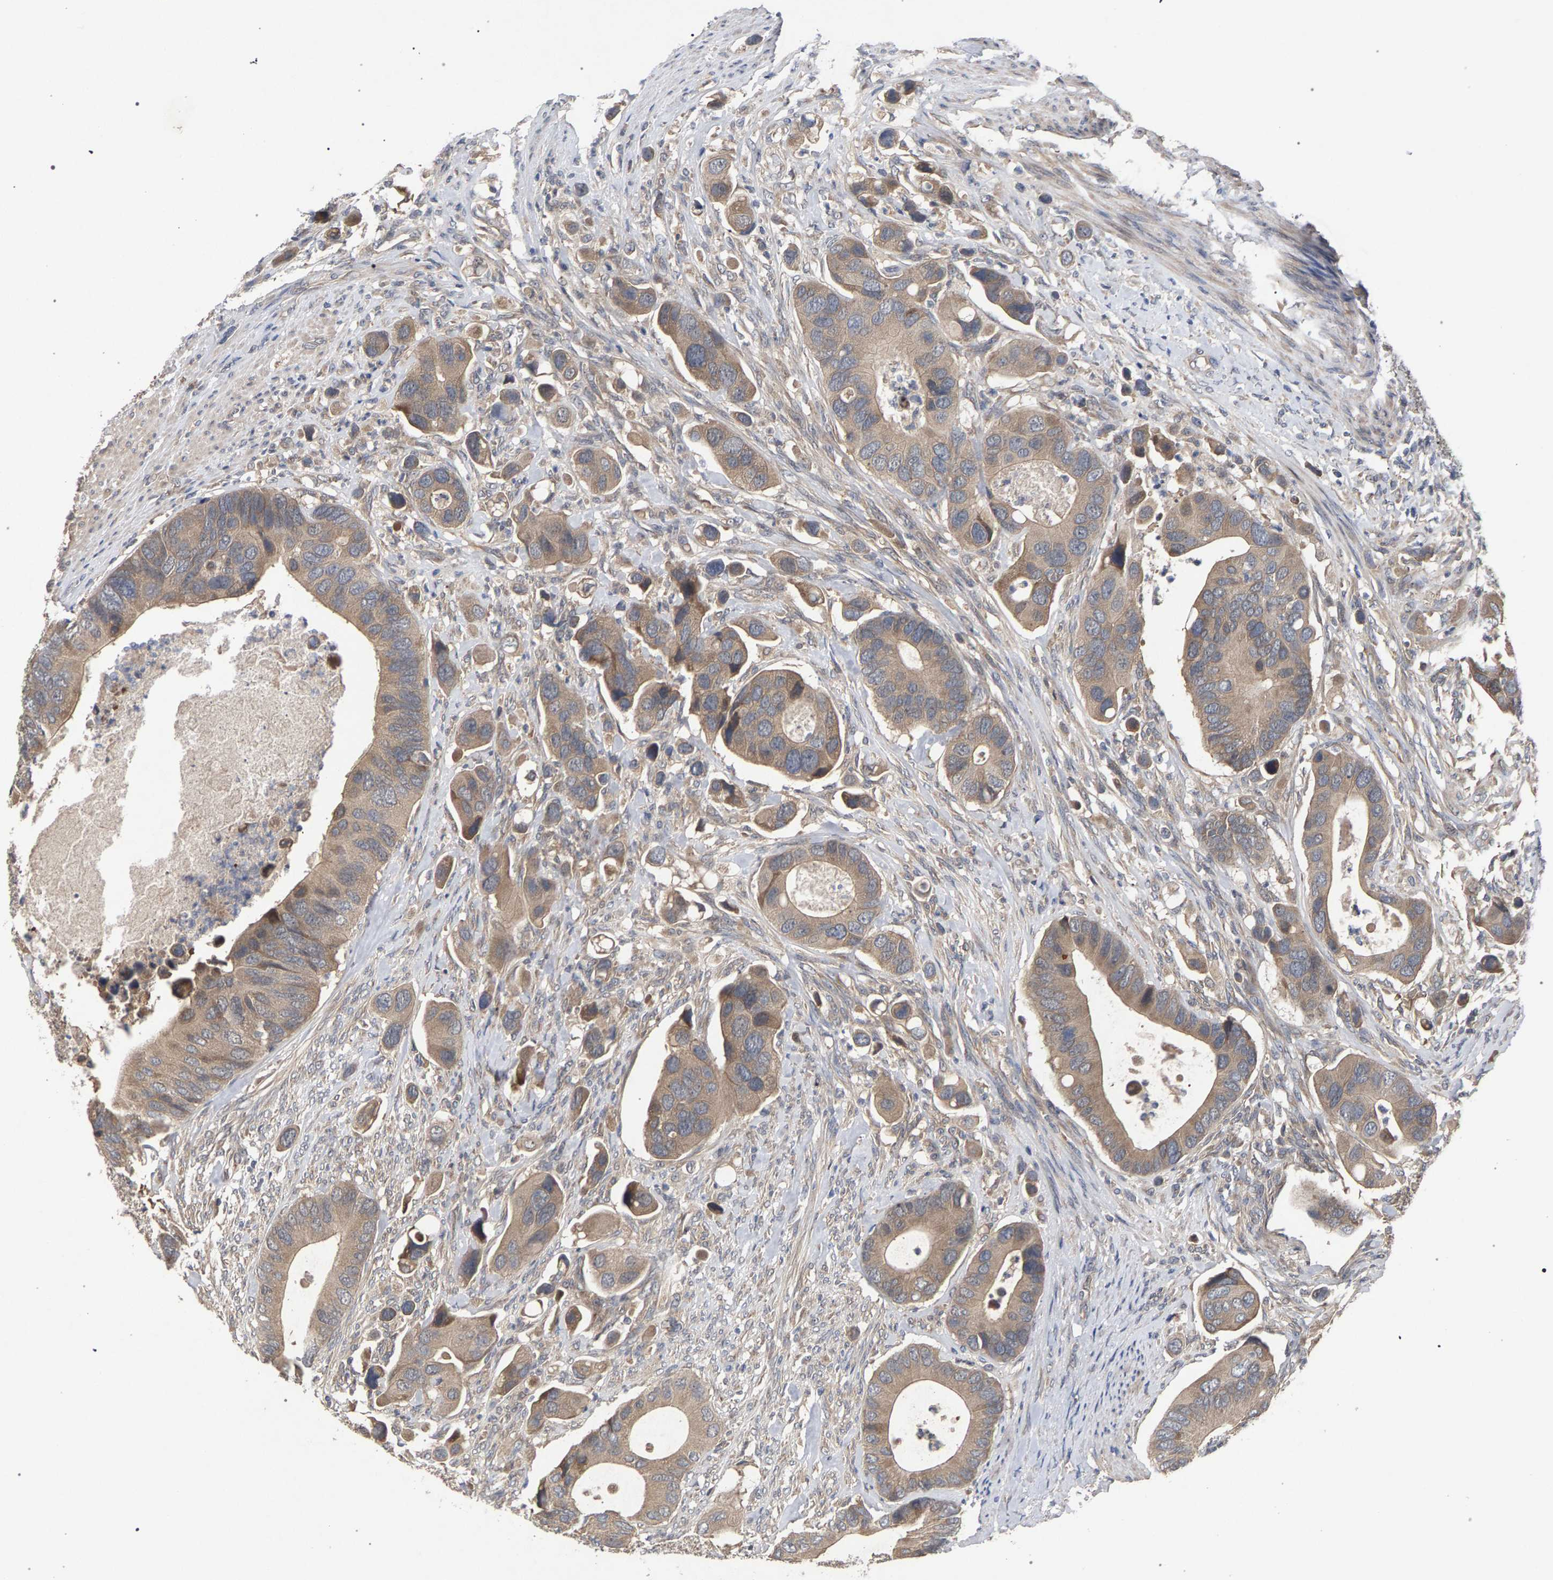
{"staining": {"intensity": "weak", "quantity": ">75%", "location": "cytoplasmic/membranous"}, "tissue": "colorectal cancer", "cell_type": "Tumor cells", "image_type": "cancer", "snomed": [{"axis": "morphology", "description": "Adenocarcinoma, NOS"}, {"axis": "topography", "description": "Rectum"}], "caption": "Immunohistochemistry of human adenocarcinoma (colorectal) displays low levels of weak cytoplasmic/membranous staining in approximately >75% of tumor cells.", "gene": "SLC4A4", "patient": {"sex": "female", "age": 57}}